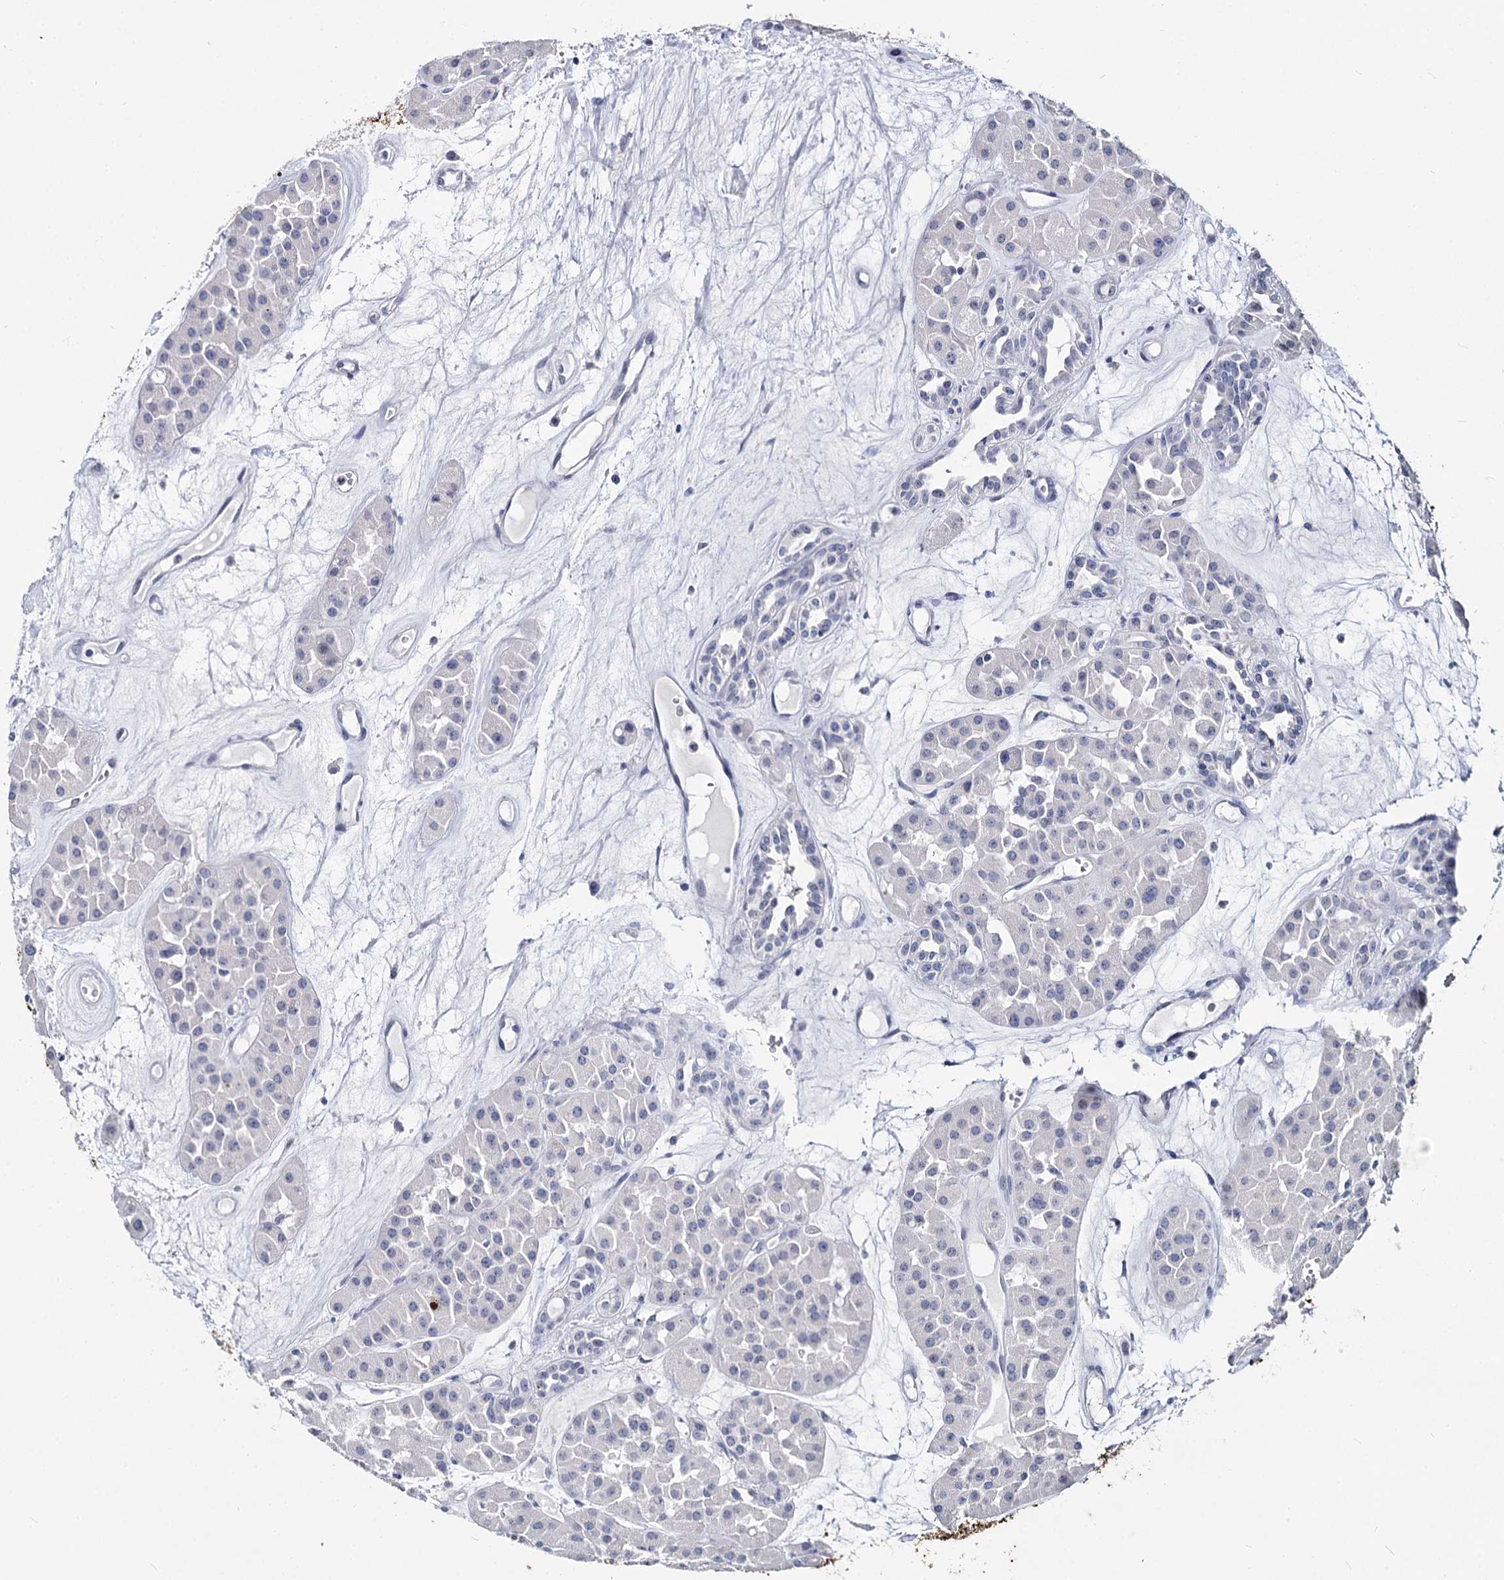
{"staining": {"intensity": "negative", "quantity": "none", "location": "none"}, "tissue": "renal cancer", "cell_type": "Tumor cells", "image_type": "cancer", "snomed": [{"axis": "morphology", "description": "Carcinoma, NOS"}, {"axis": "topography", "description": "Kidney"}], "caption": "DAB immunohistochemical staining of human renal carcinoma shows no significant staining in tumor cells.", "gene": "MAGEA4", "patient": {"sex": "female", "age": 75}}